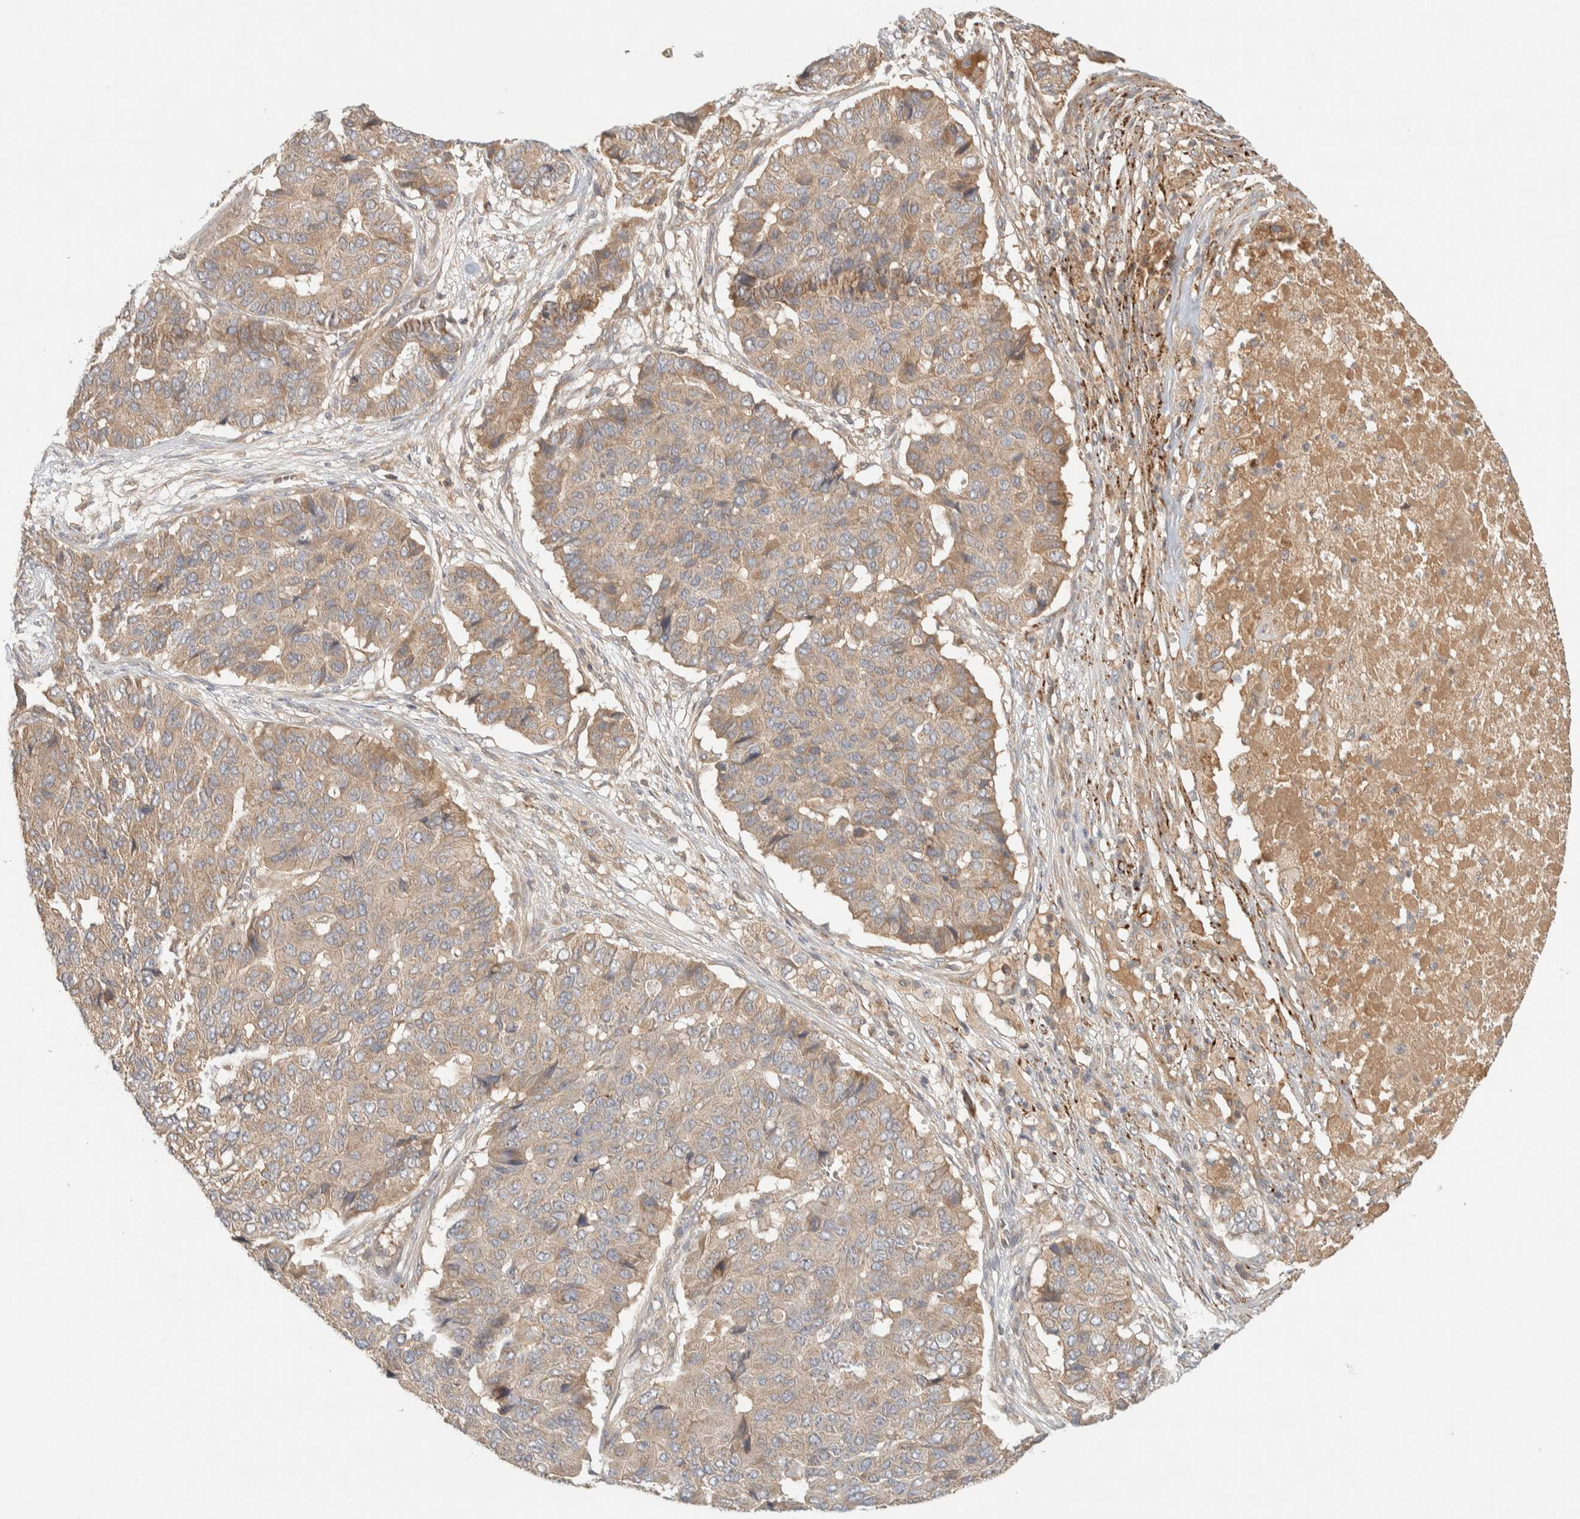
{"staining": {"intensity": "weak", "quantity": ">75%", "location": "cytoplasmic/membranous"}, "tissue": "pancreatic cancer", "cell_type": "Tumor cells", "image_type": "cancer", "snomed": [{"axis": "morphology", "description": "Adenocarcinoma, NOS"}, {"axis": "topography", "description": "Pancreas"}], "caption": "A micrograph showing weak cytoplasmic/membranous expression in about >75% of tumor cells in adenocarcinoma (pancreatic), as visualized by brown immunohistochemical staining.", "gene": "FAM167A", "patient": {"sex": "male", "age": 50}}